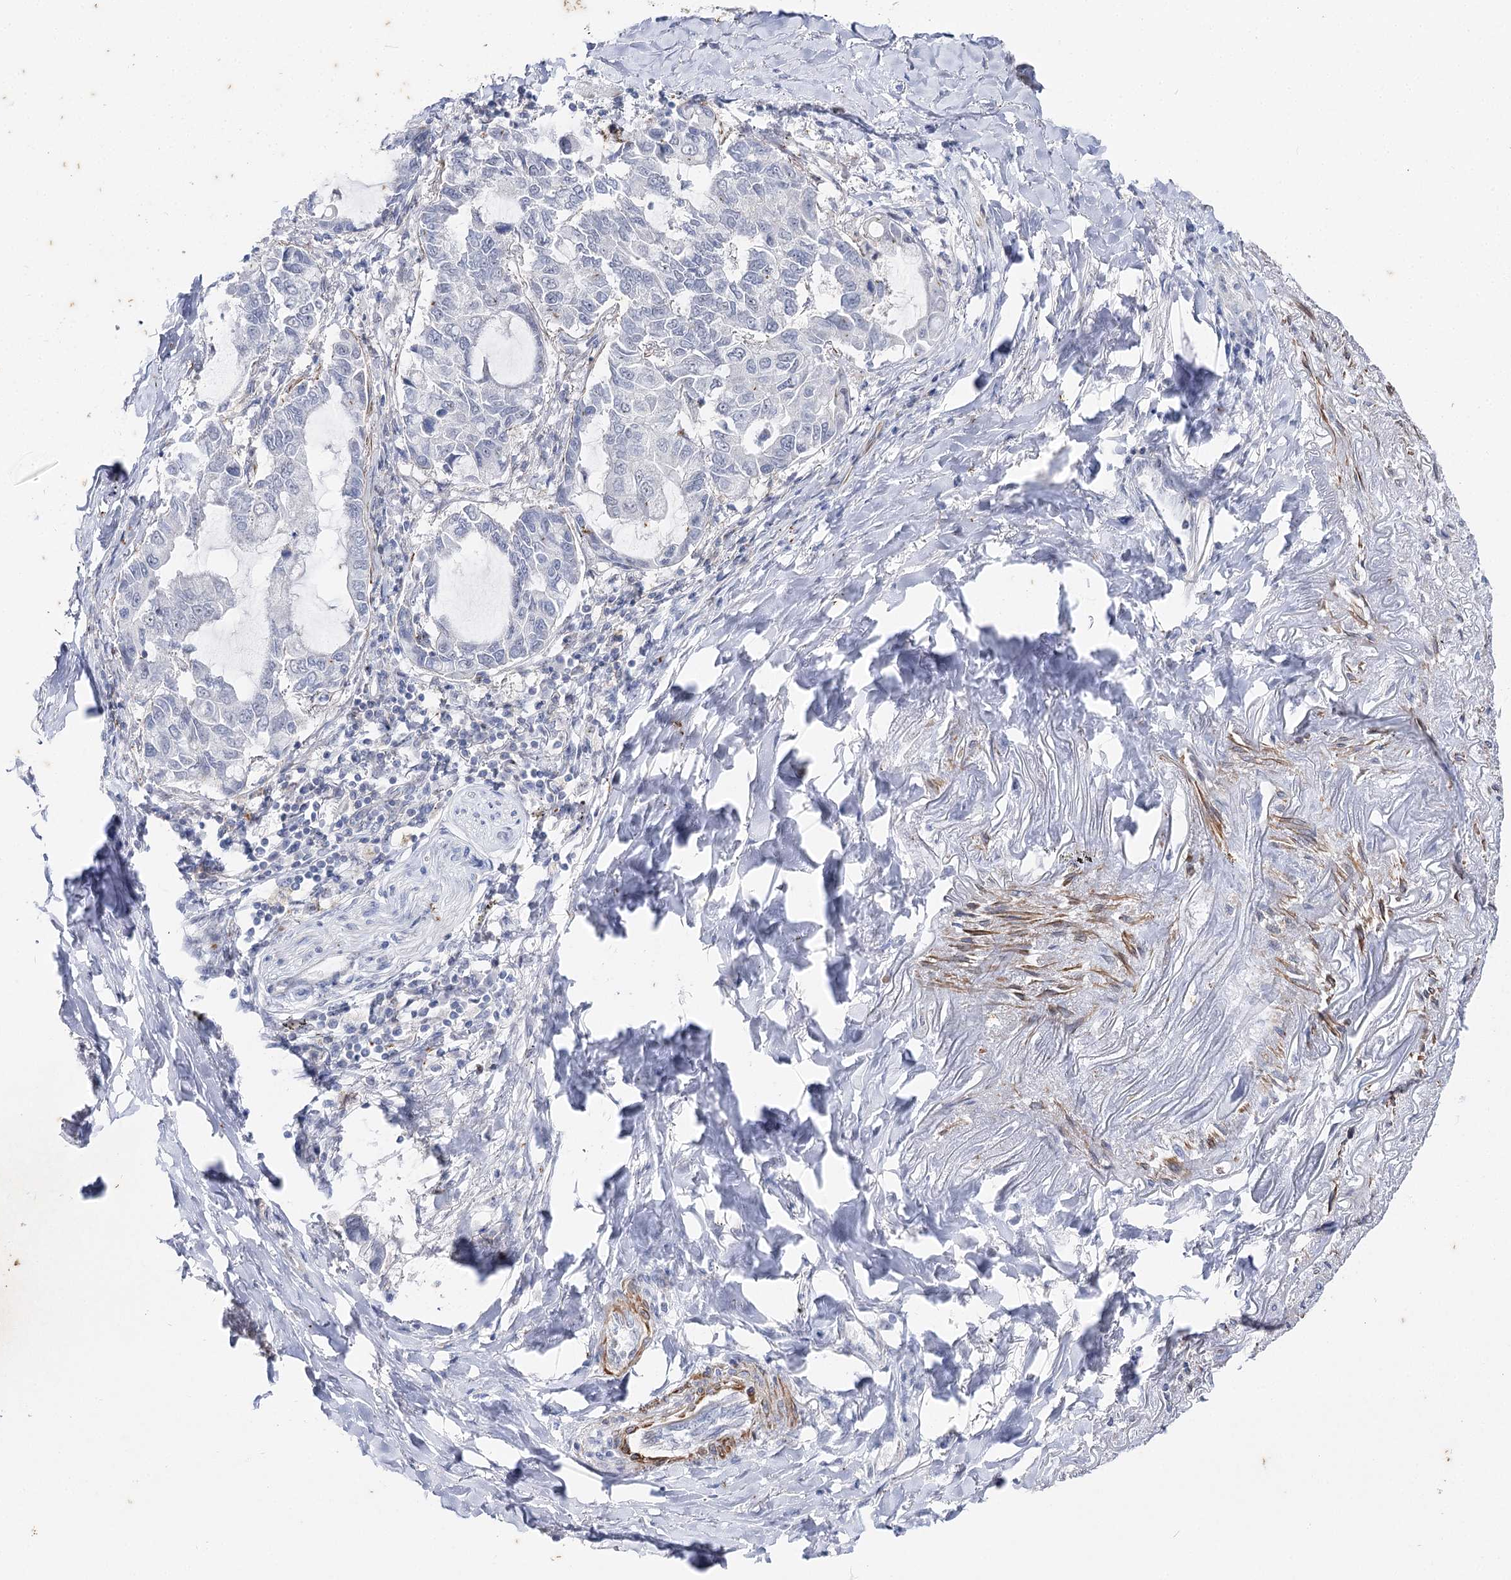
{"staining": {"intensity": "negative", "quantity": "none", "location": "none"}, "tissue": "lung cancer", "cell_type": "Tumor cells", "image_type": "cancer", "snomed": [{"axis": "morphology", "description": "Adenocarcinoma, NOS"}, {"axis": "topography", "description": "Lung"}], "caption": "This is a micrograph of IHC staining of lung cancer (adenocarcinoma), which shows no positivity in tumor cells.", "gene": "AGXT2", "patient": {"sex": "male", "age": 64}}